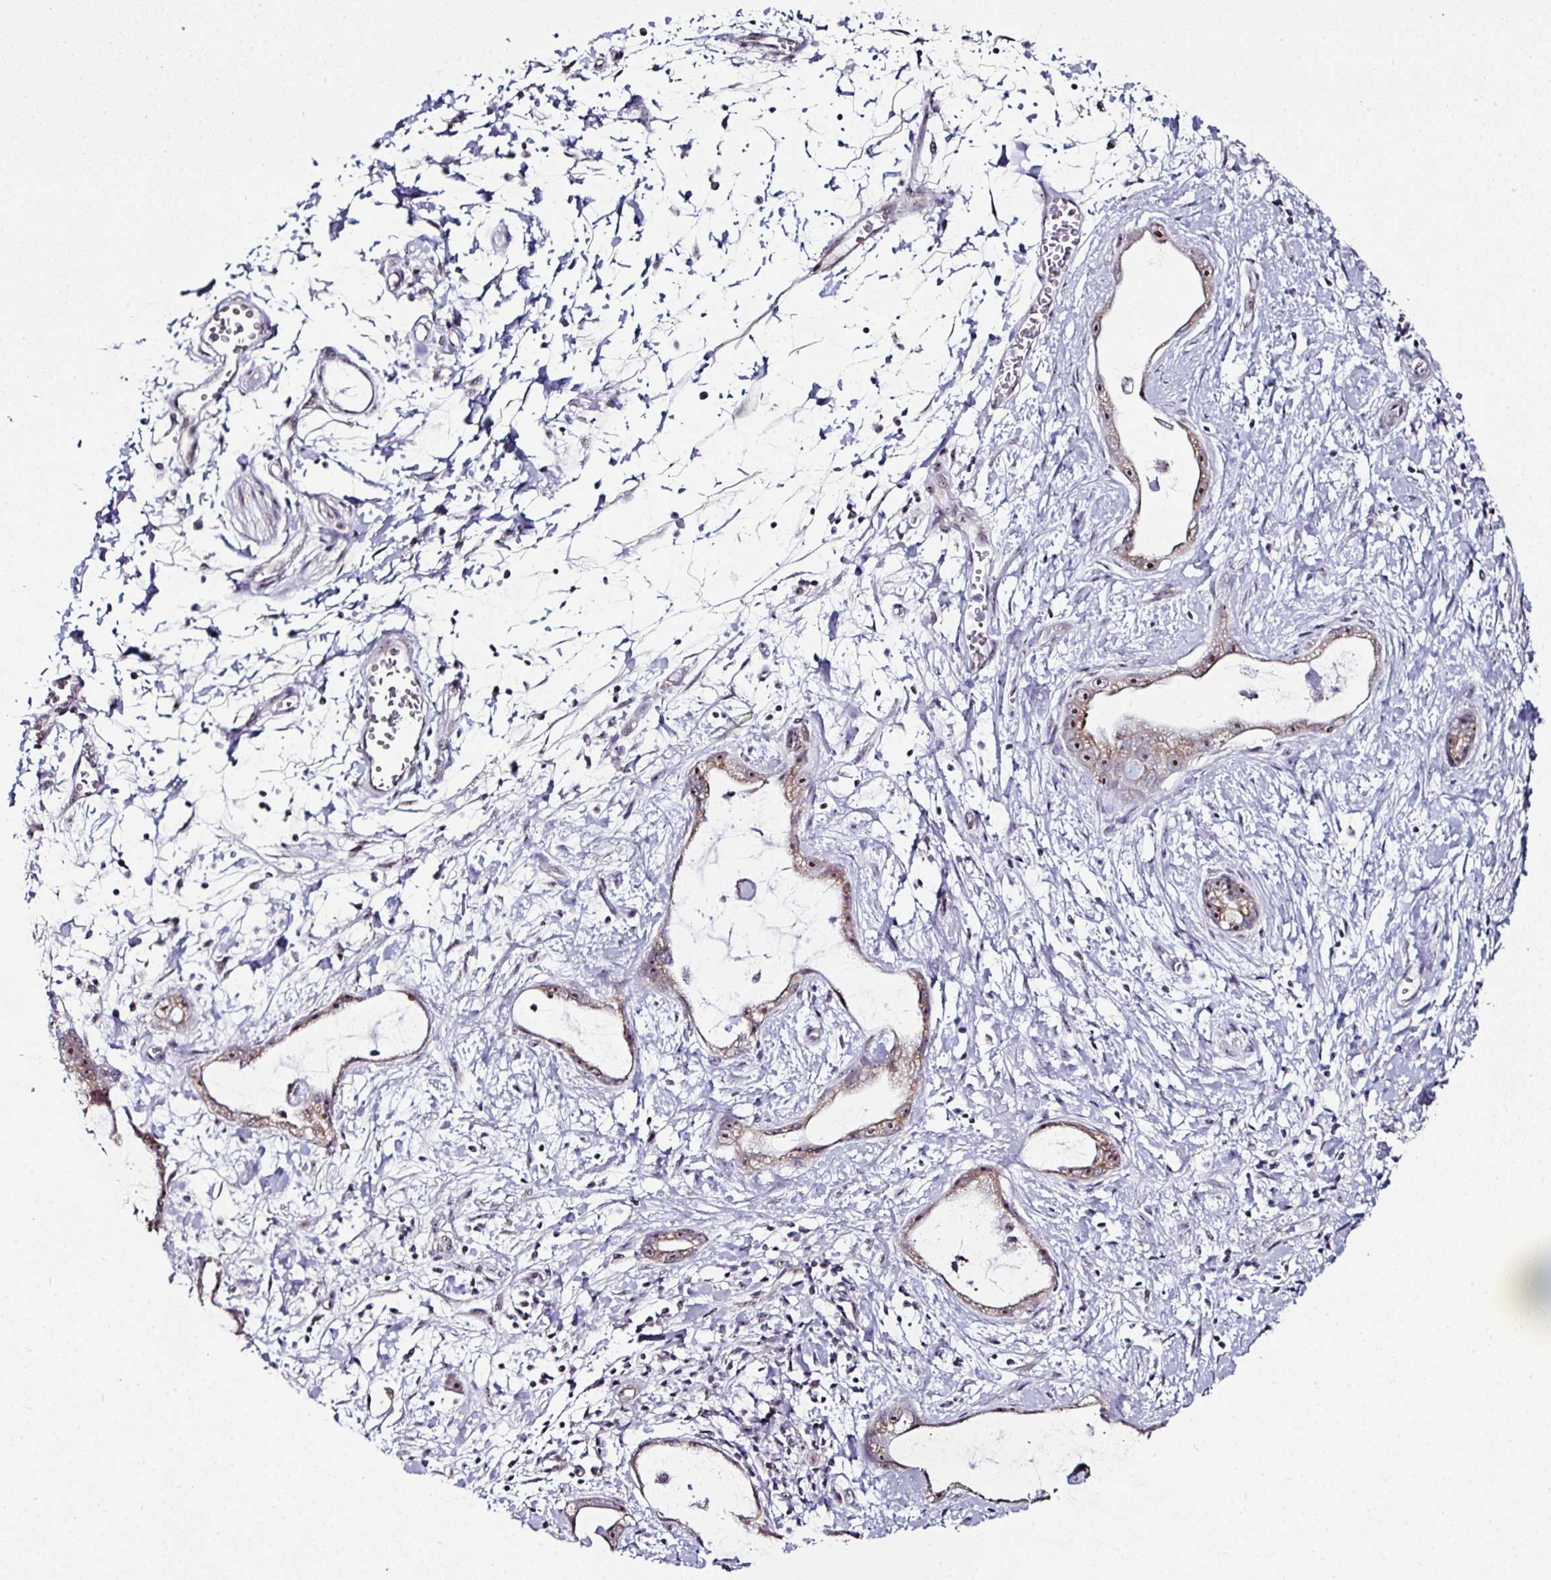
{"staining": {"intensity": "moderate", "quantity": ">75%", "location": "cytoplasmic/membranous,nuclear"}, "tissue": "stomach cancer", "cell_type": "Tumor cells", "image_type": "cancer", "snomed": [{"axis": "morphology", "description": "Adenocarcinoma, NOS"}, {"axis": "topography", "description": "Stomach"}], "caption": "Protein staining exhibits moderate cytoplasmic/membranous and nuclear expression in about >75% of tumor cells in stomach cancer (adenocarcinoma). (Stains: DAB in brown, nuclei in blue, Microscopy: brightfield microscopy at high magnification).", "gene": "NACC2", "patient": {"sex": "male", "age": 55}}